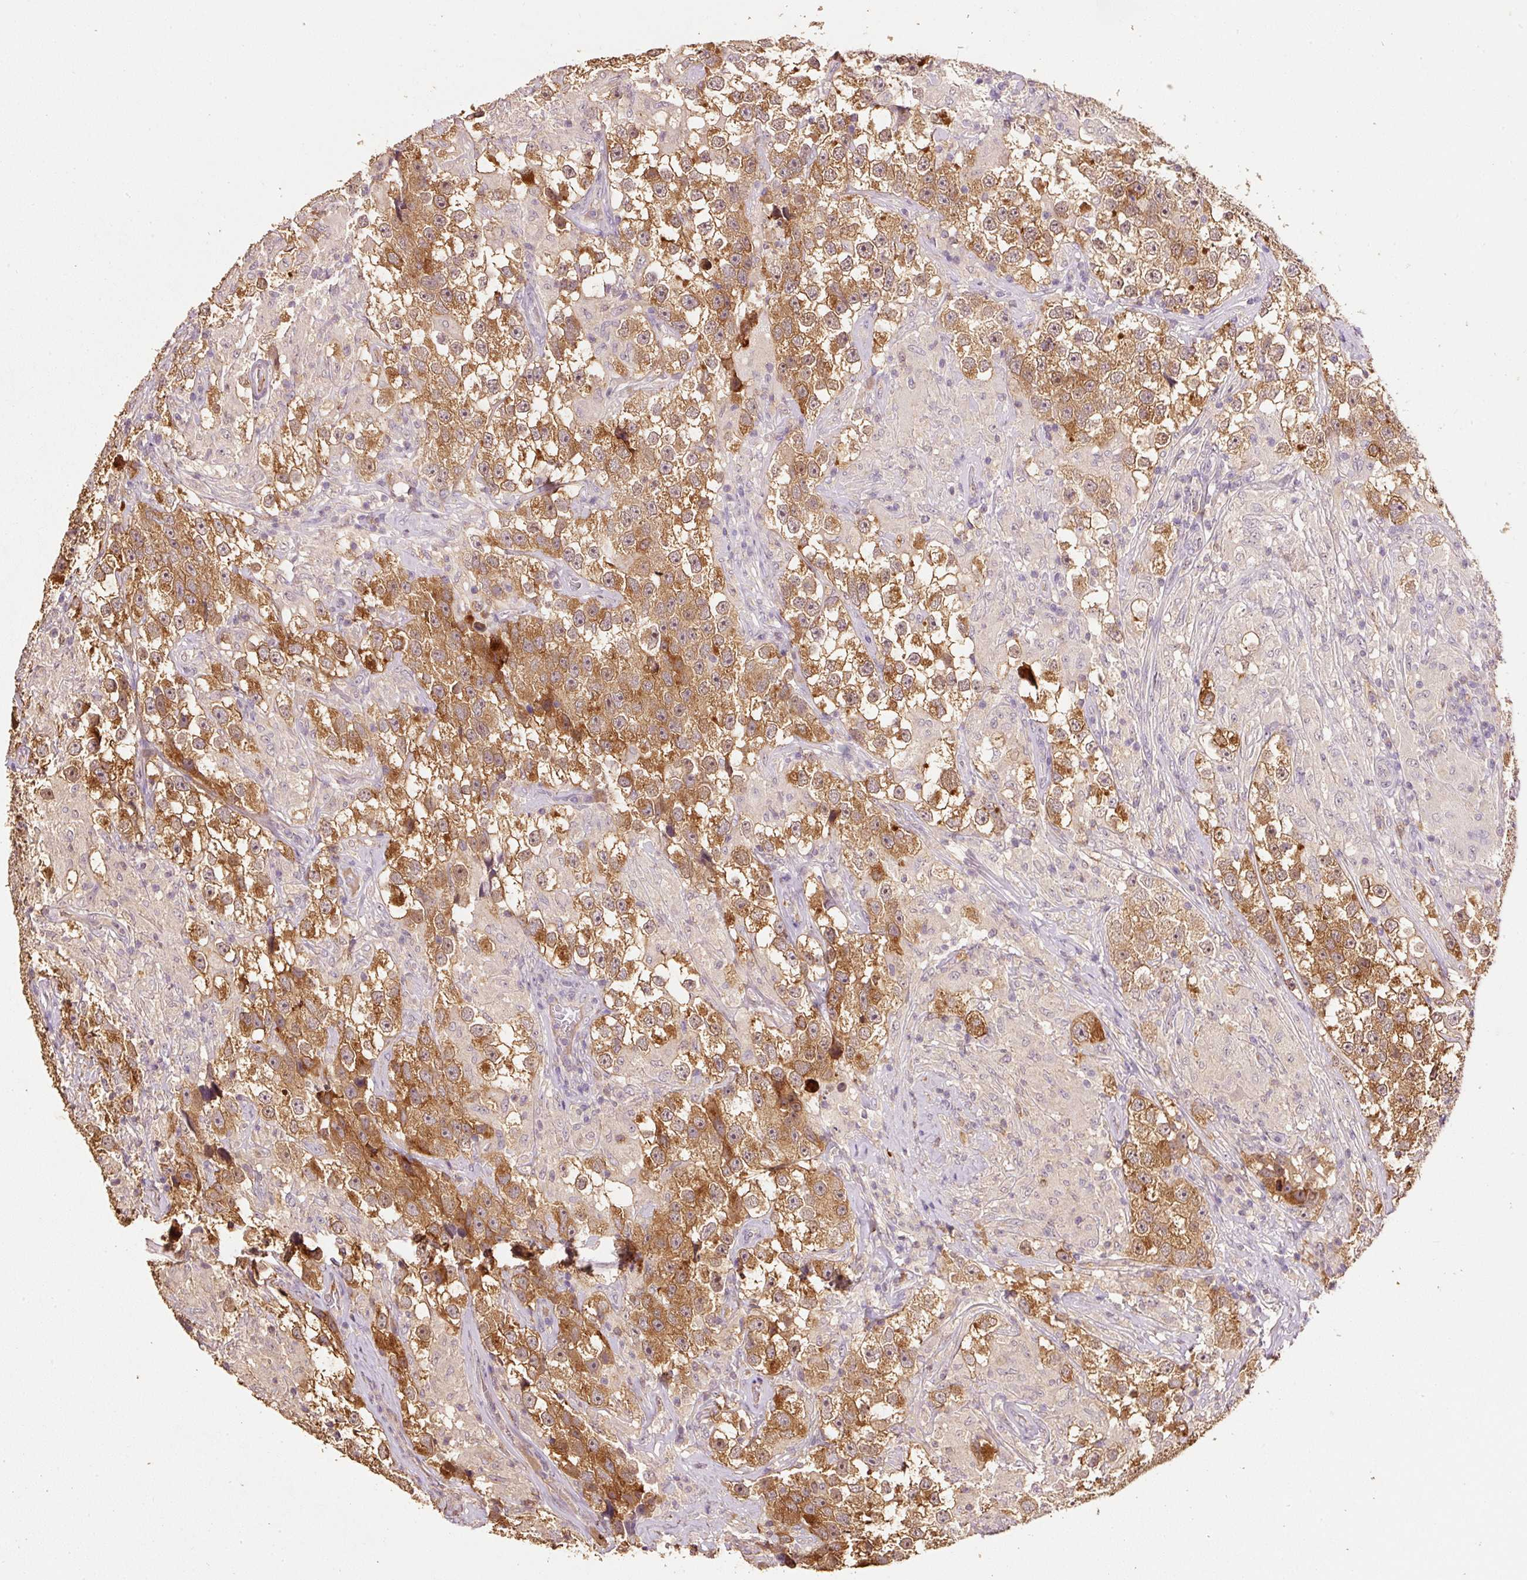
{"staining": {"intensity": "moderate", "quantity": ">75%", "location": "cytoplasmic/membranous"}, "tissue": "testis cancer", "cell_type": "Tumor cells", "image_type": "cancer", "snomed": [{"axis": "morphology", "description": "Seminoma, NOS"}, {"axis": "topography", "description": "Testis"}], "caption": "Immunohistochemical staining of testis cancer reveals medium levels of moderate cytoplasmic/membranous staining in about >75% of tumor cells.", "gene": "HERC2", "patient": {"sex": "male", "age": 46}}